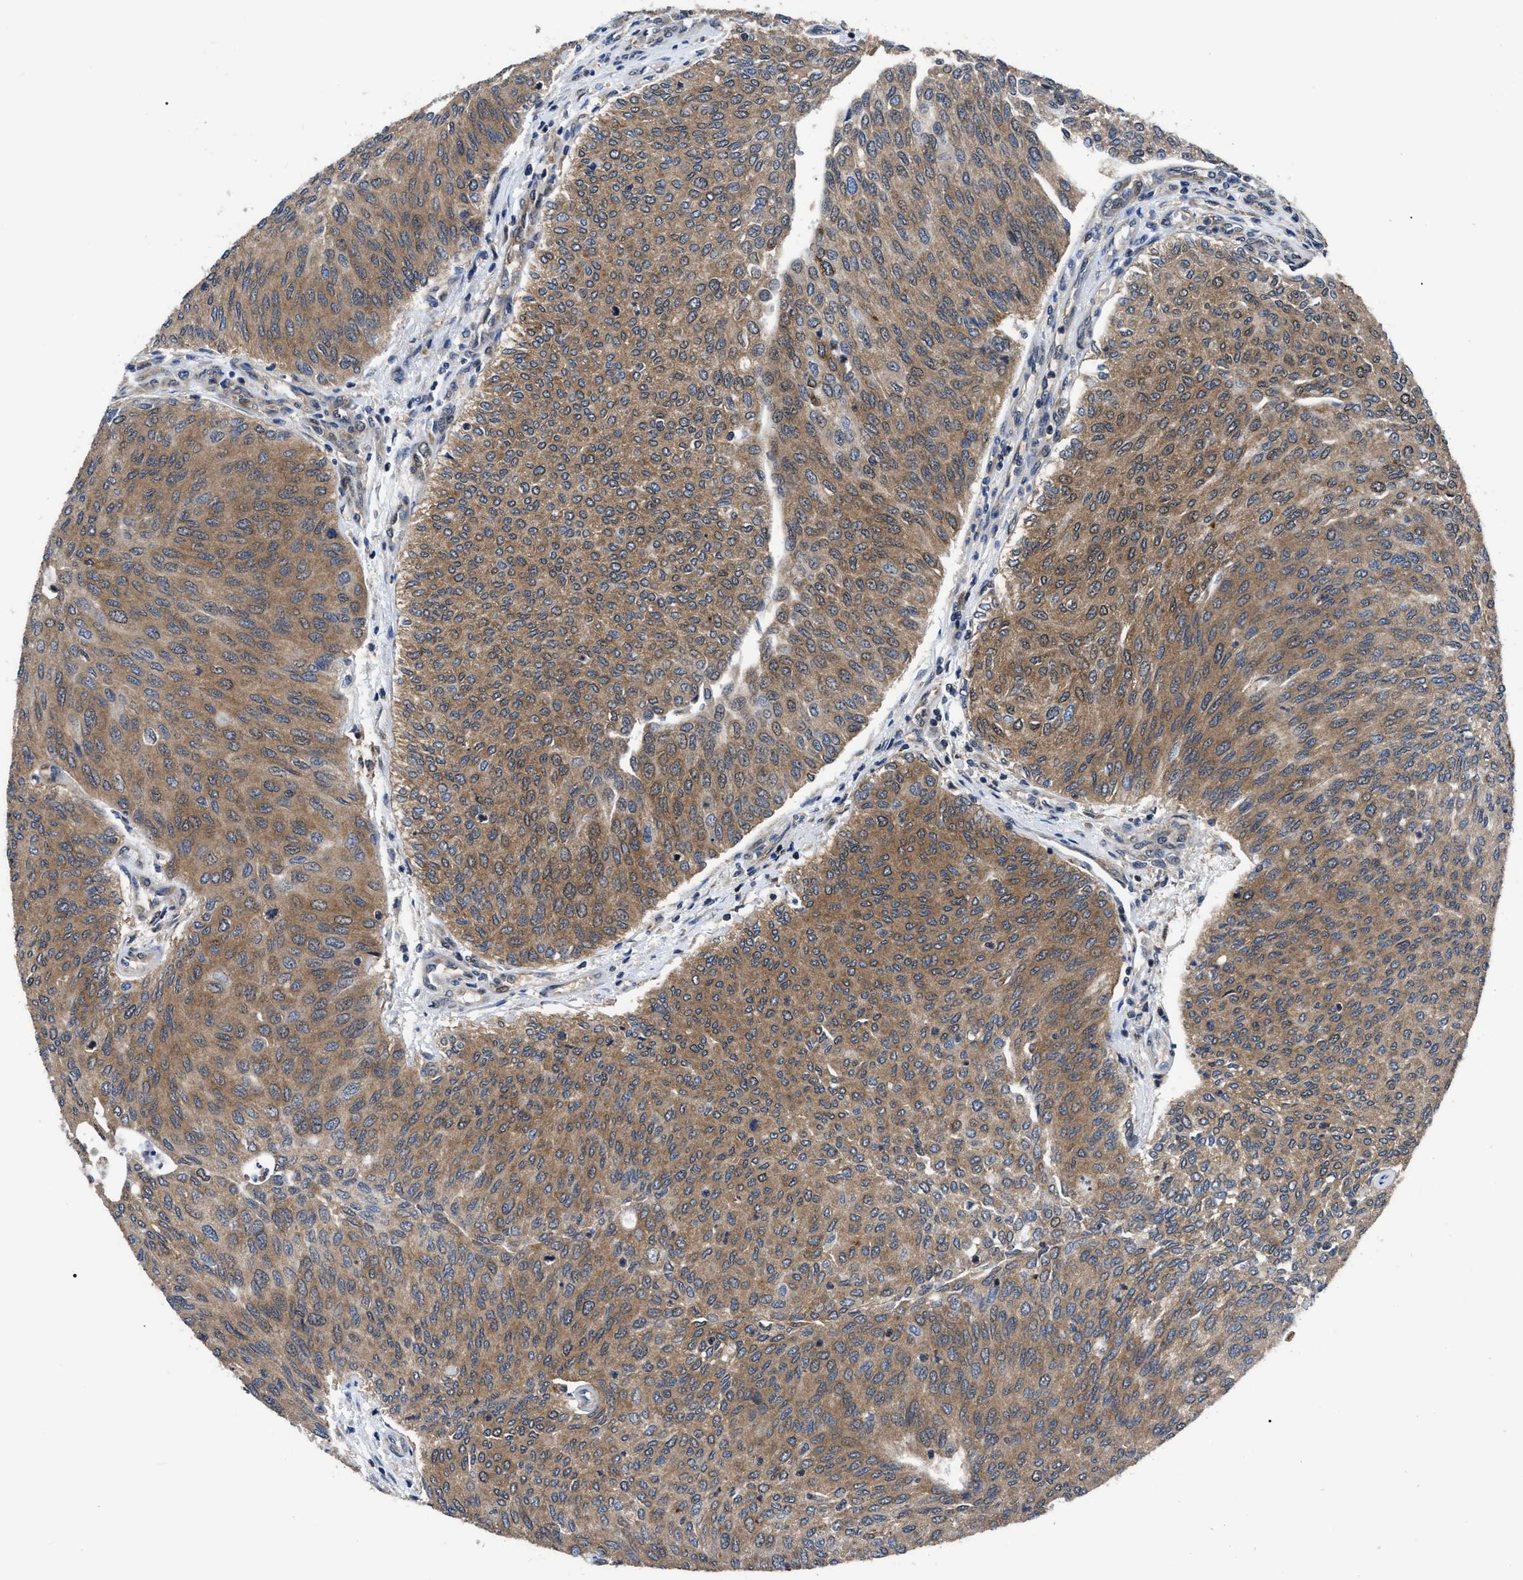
{"staining": {"intensity": "moderate", "quantity": ">75%", "location": "cytoplasmic/membranous"}, "tissue": "urothelial cancer", "cell_type": "Tumor cells", "image_type": "cancer", "snomed": [{"axis": "morphology", "description": "Urothelial carcinoma, Low grade"}, {"axis": "topography", "description": "Urinary bladder"}], "caption": "A micrograph showing moderate cytoplasmic/membranous staining in about >75% of tumor cells in urothelial carcinoma (low-grade), as visualized by brown immunohistochemical staining.", "gene": "GET4", "patient": {"sex": "female", "age": 79}}